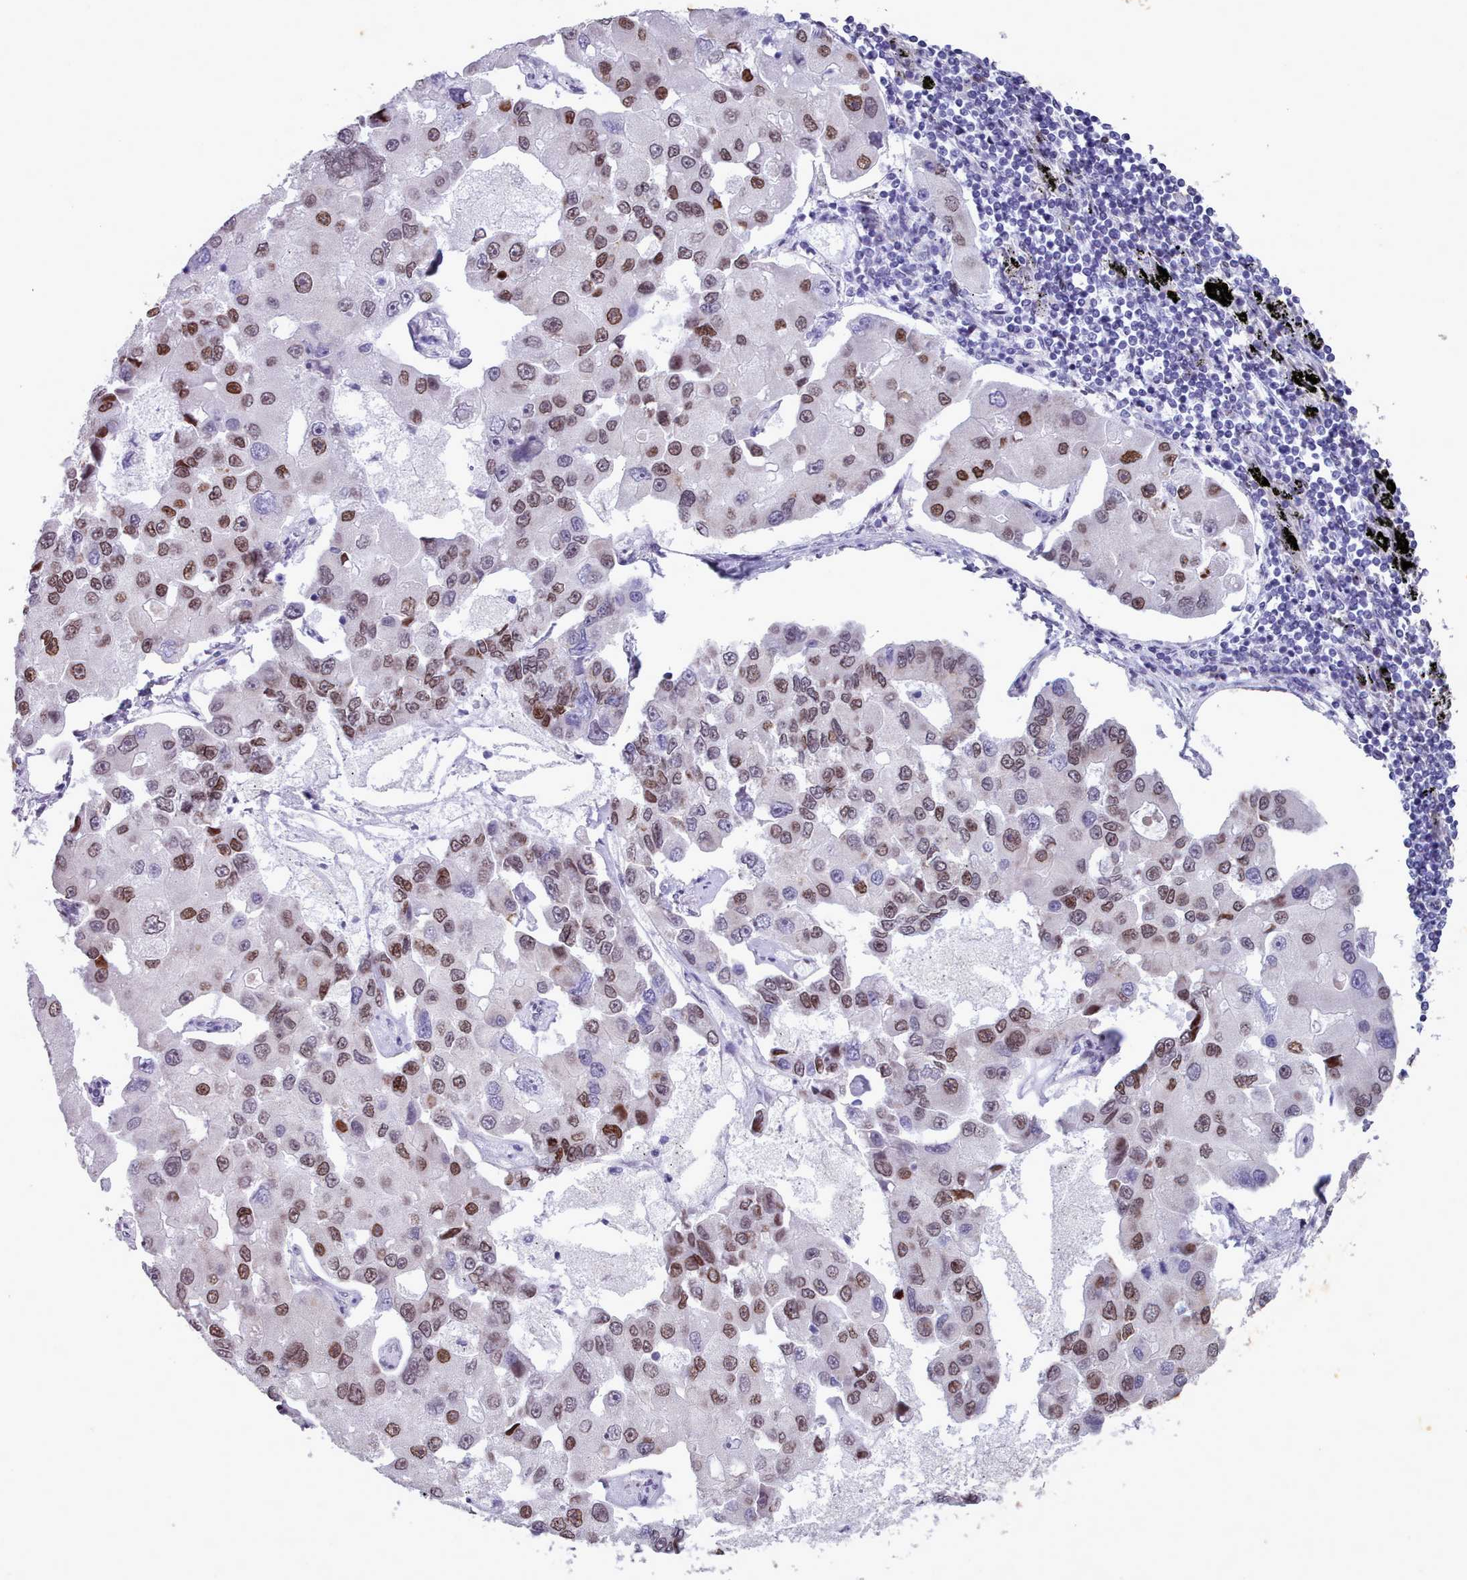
{"staining": {"intensity": "moderate", "quantity": "25%-75%", "location": "nuclear"}, "tissue": "lung cancer", "cell_type": "Tumor cells", "image_type": "cancer", "snomed": [{"axis": "morphology", "description": "Adenocarcinoma, NOS"}, {"axis": "topography", "description": "Lung"}], "caption": "Approximately 25%-75% of tumor cells in adenocarcinoma (lung) show moderate nuclear protein positivity as visualized by brown immunohistochemical staining.", "gene": "KCNT2", "patient": {"sex": "female", "age": 54}}